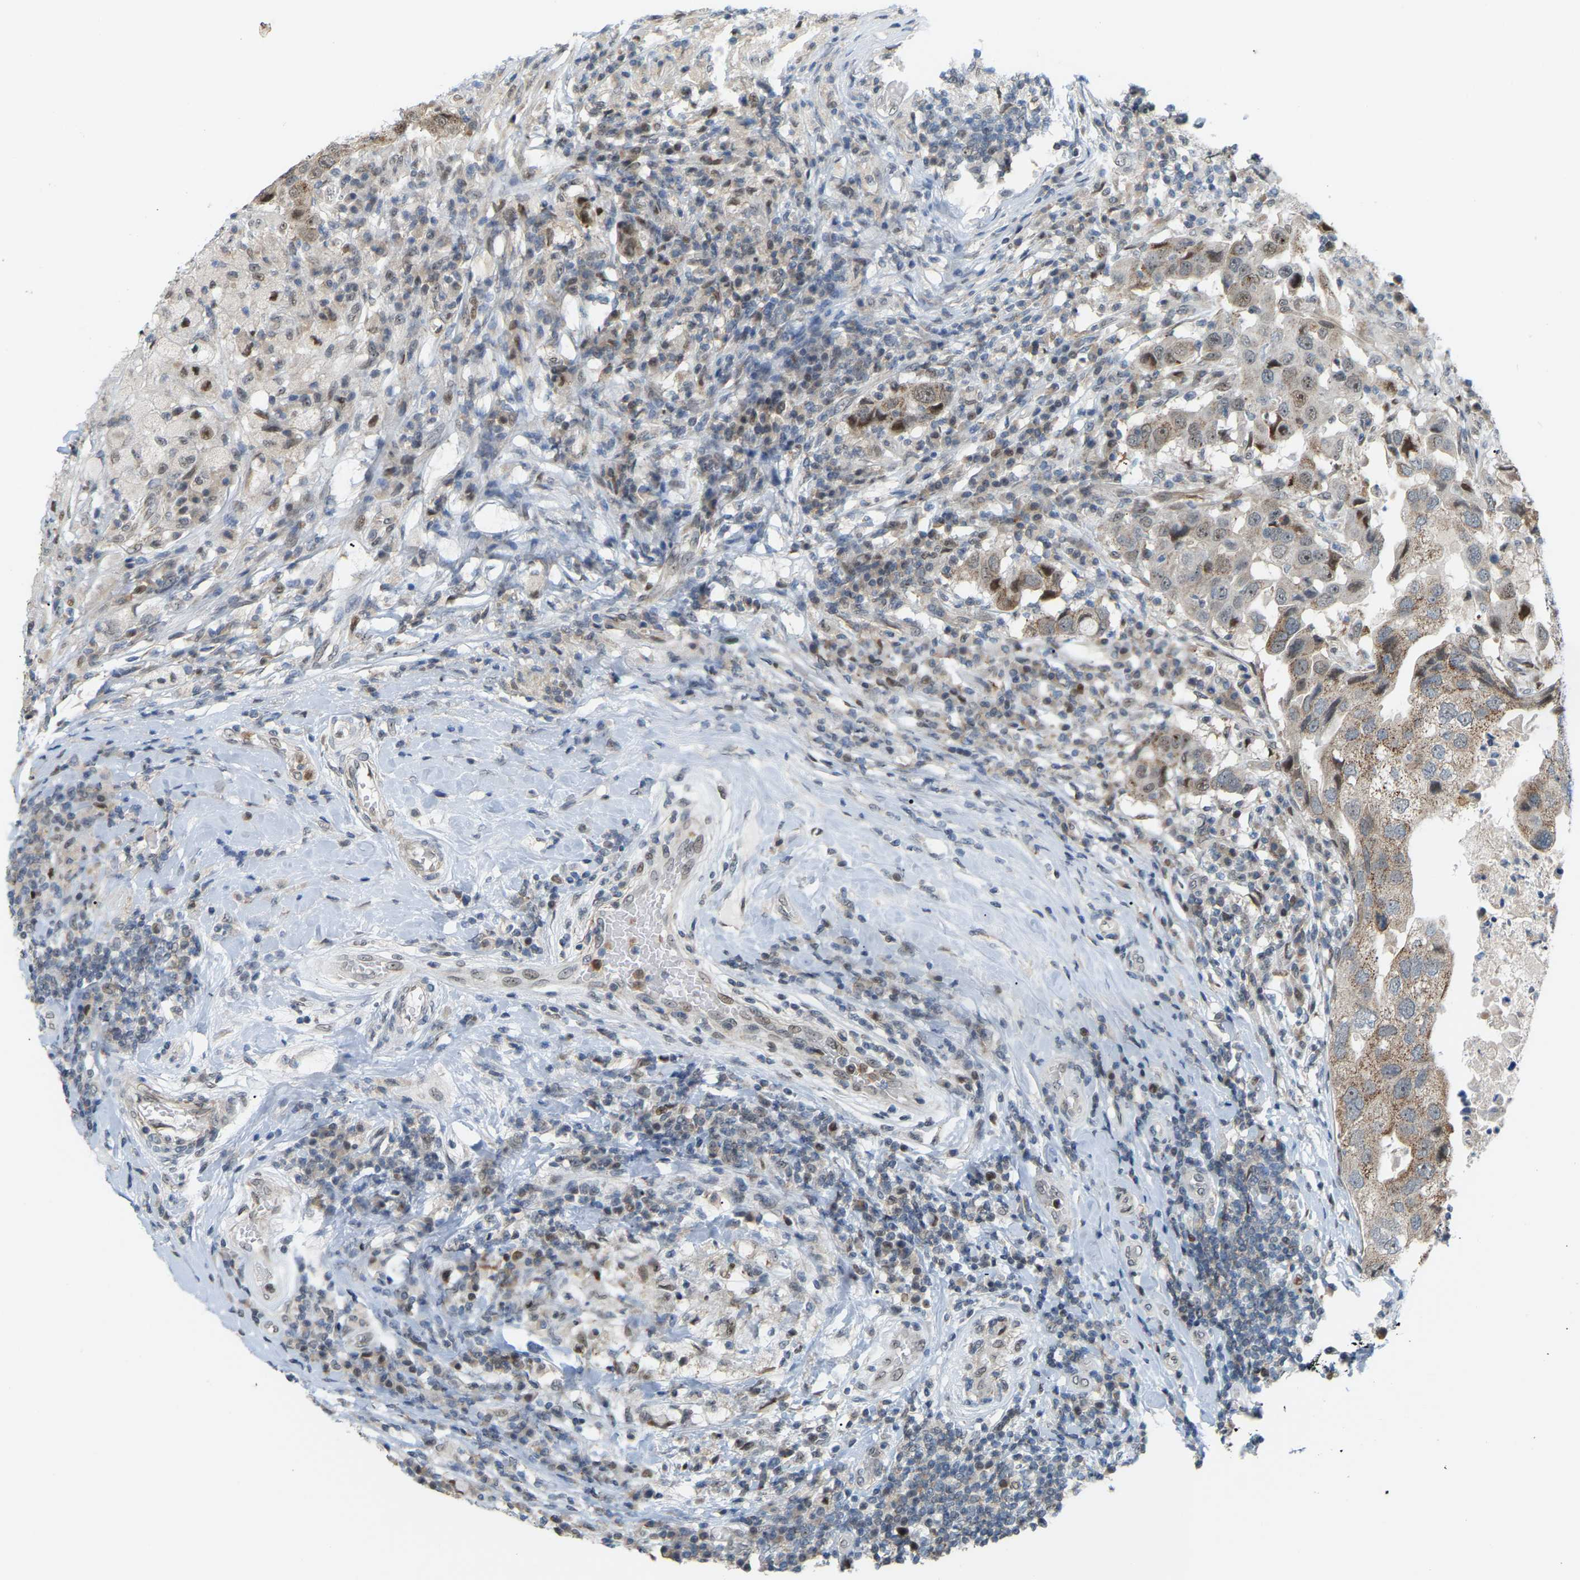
{"staining": {"intensity": "negative", "quantity": "none", "location": "none"}, "tissue": "breast cancer", "cell_type": "Tumor cells", "image_type": "cancer", "snomed": [{"axis": "morphology", "description": "Duct carcinoma"}, {"axis": "topography", "description": "Breast"}], "caption": "The photomicrograph reveals no significant positivity in tumor cells of breast cancer (infiltrating ductal carcinoma).", "gene": "CROT", "patient": {"sex": "female", "age": 27}}